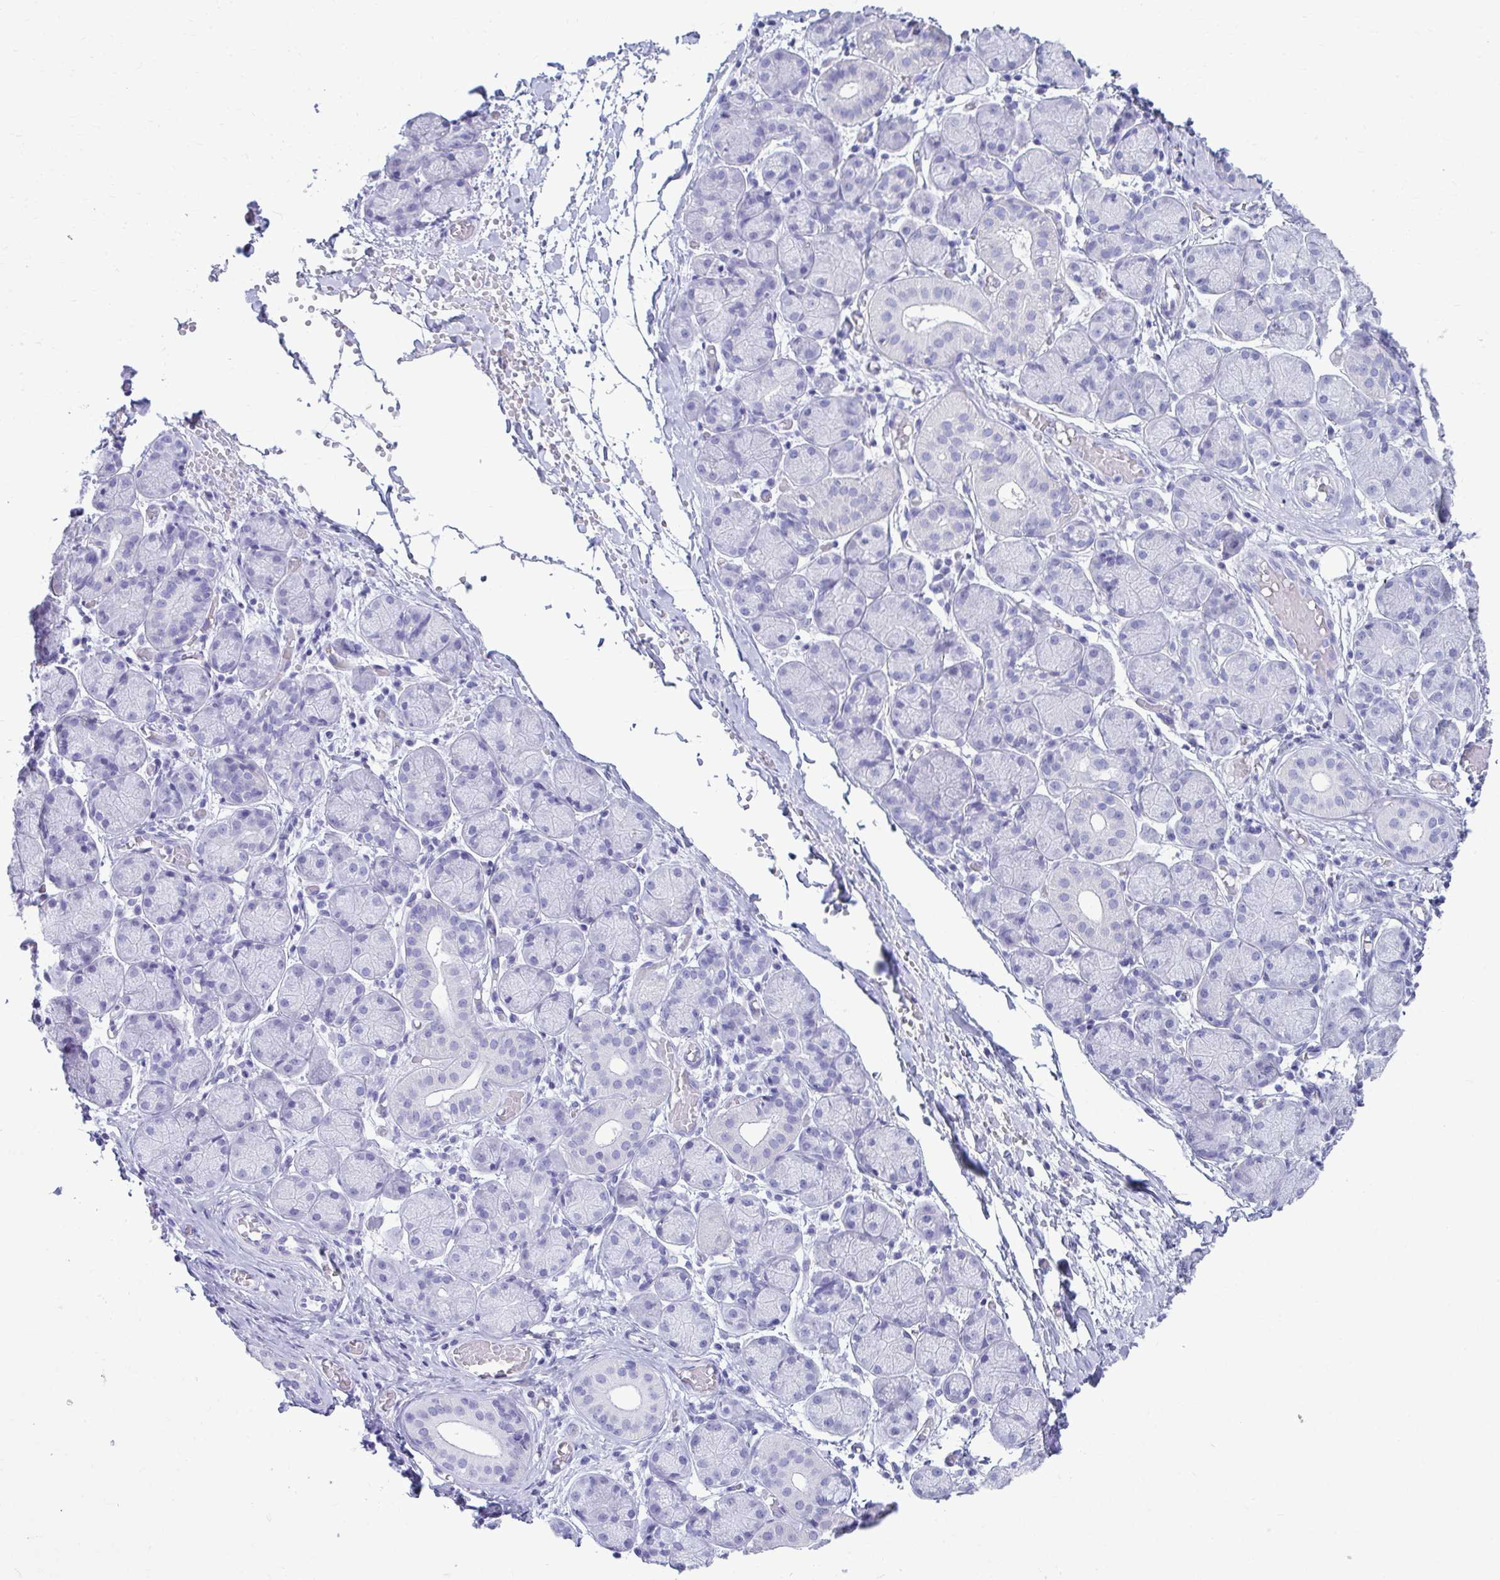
{"staining": {"intensity": "negative", "quantity": "none", "location": "none"}, "tissue": "salivary gland", "cell_type": "Glandular cells", "image_type": "normal", "snomed": [{"axis": "morphology", "description": "Normal tissue, NOS"}, {"axis": "topography", "description": "Salivary gland"}], "caption": "Immunohistochemistry micrograph of normal salivary gland: salivary gland stained with DAB (3,3'-diaminobenzidine) reveals no significant protein staining in glandular cells. (DAB (3,3'-diaminobenzidine) immunohistochemistry, high magnification).", "gene": "ATP4B", "patient": {"sex": "female", "age": 24}}